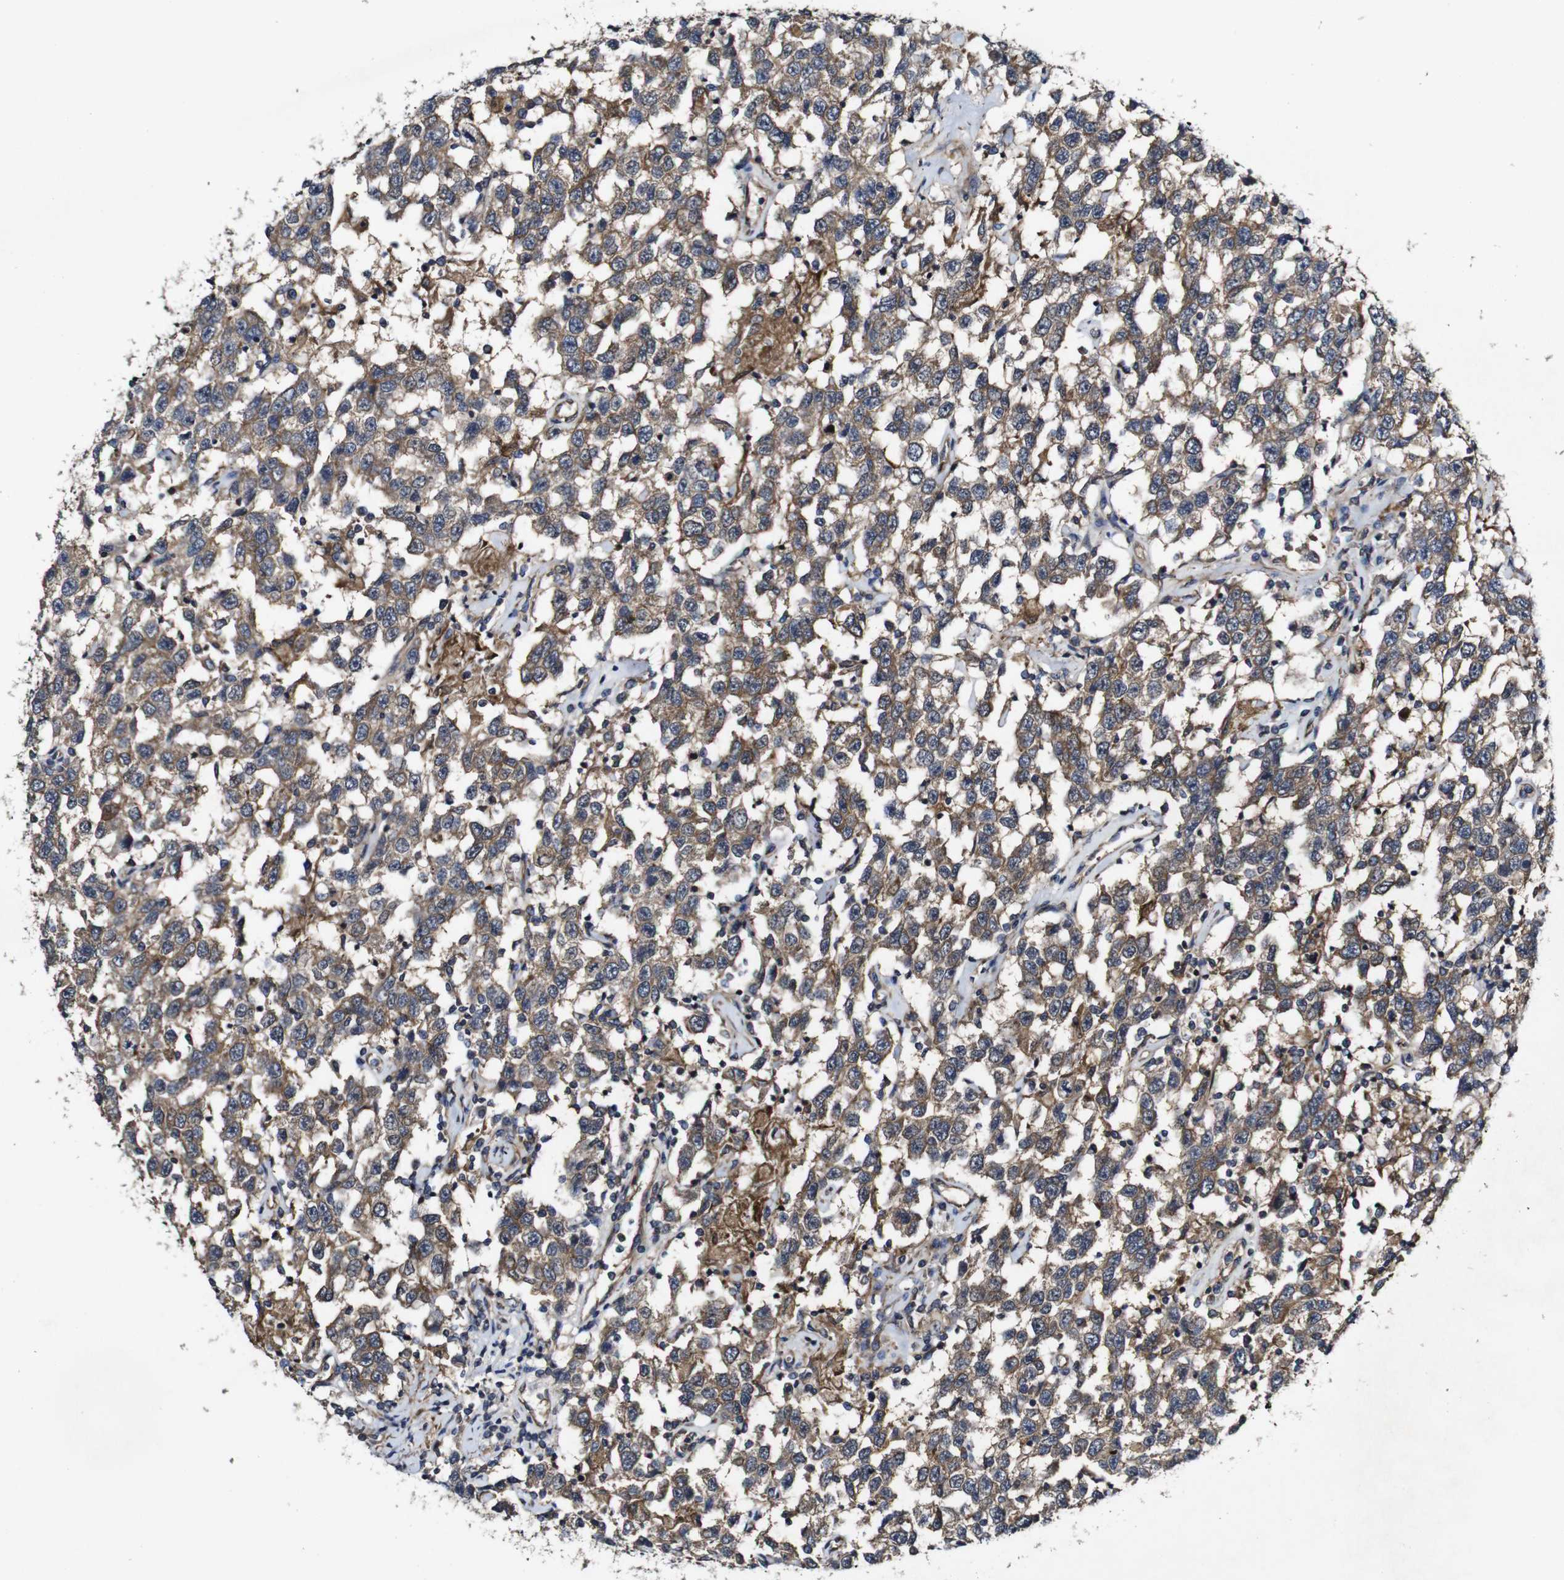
{"staining": {"intensity": "moderate", "quantity": ">75%", "location": "cytoplasmic/membranous"}, "tissue": "testis cancer", "cell_type": "Tumor cells", "image_type": "cancer", "snomed": [{"axis": "morphology", "description": "Seminoma, NOS"}, {"axis": "topography", "description": "Testis"}], "caption": "A micrograph of human testis cancer (seminoma) stained for a protein reveals moderate cytoplasmic/membranous brown staining in tumor cells.", "gene": "GSDME", "patient": {"sex": "male", "age": 41}}